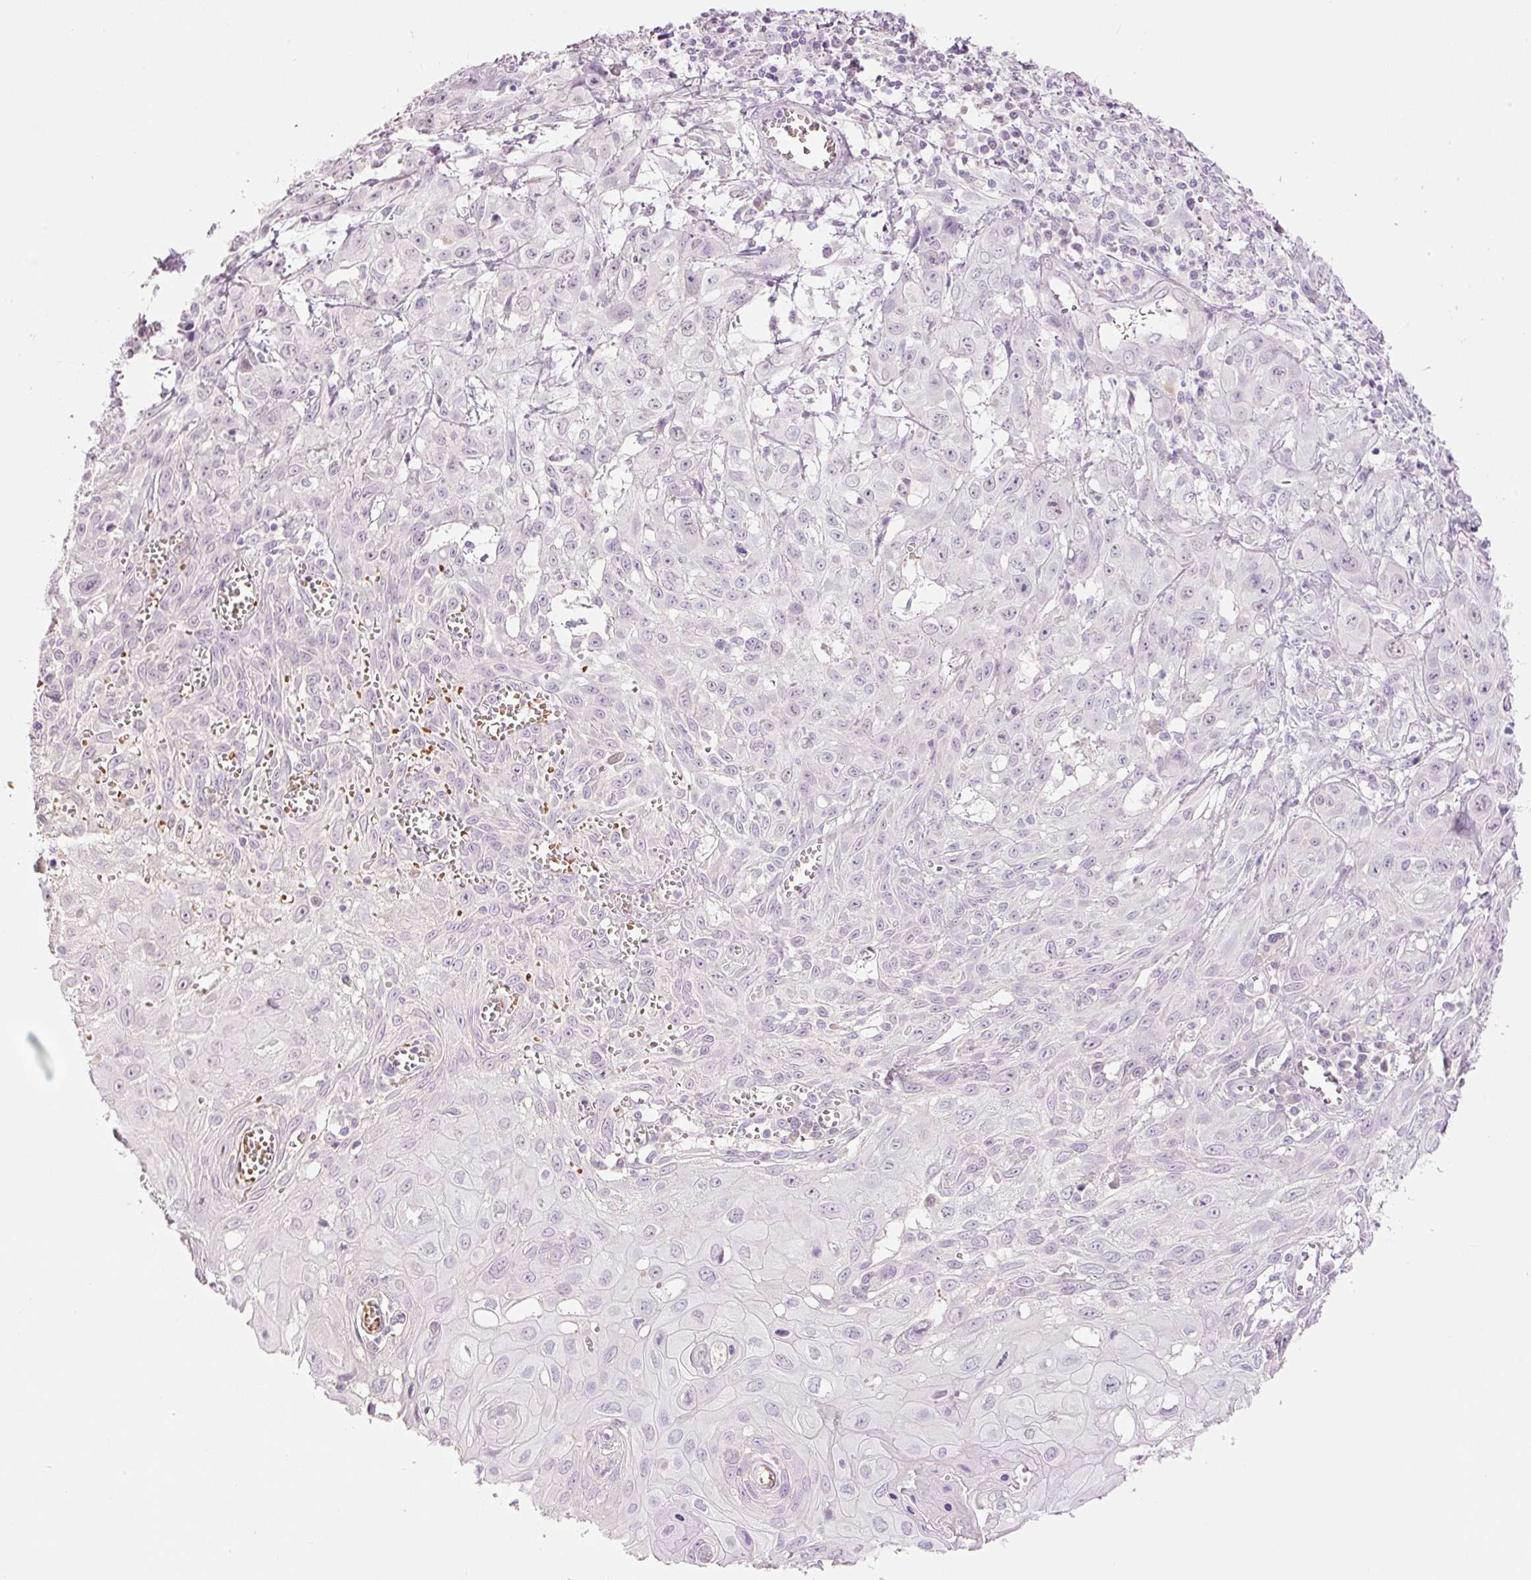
{"staining": {"intensity": "negative", "quantity": "none", "location": "none"}, "tissue": "skin cancer", "cell_type": "Tumor cells", "image_type": "cancer", "snomed": [{"axis": "morphology", "description": "Squamous cell carcinoma, NOS"}, {"axis": "topography", "description": "Skin"}, {"axis": "topography", "description": "Vulva"}], "caption": "This is an immunohistochemistry (IHC) image of skin cancer. There is no expression in tumor cells.", "gene": "LY6G6D", "patient": {"sex": "female", "age": 71}}